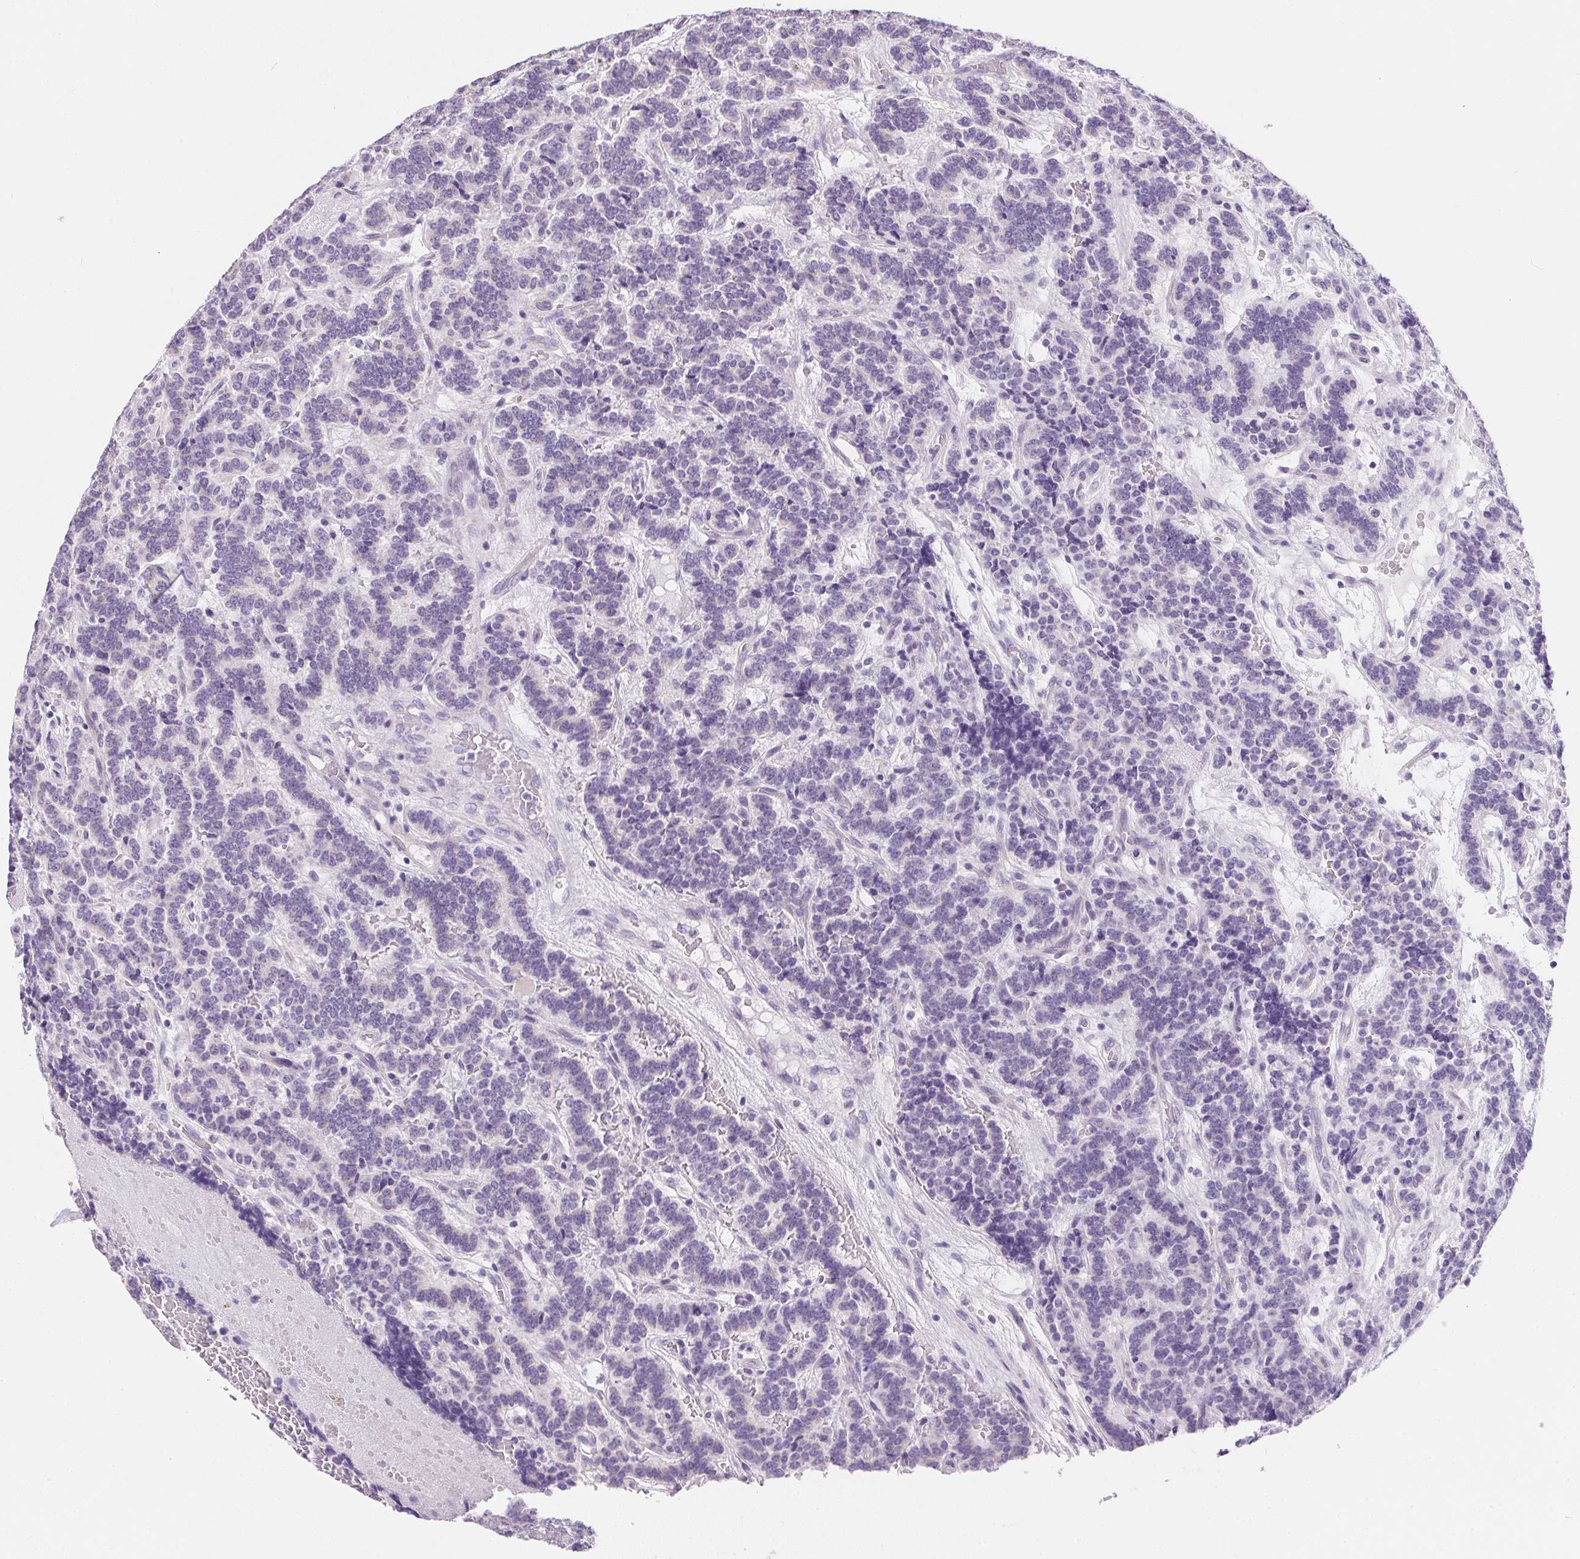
{"staining": {"intensity": "negative", "quantity": "none", "location": "none"}, "tissue": "carcinoid", "cell_type": "Tumor cells", "image_type": "cancer", "snomed": [{"axis": "morphology", "description": "Carcinoid, malignant, NOS"}, {"axis": "topography", "description": "Pancreas"}], "caption": "Tumor cells are negative for protein expression in human carcinoid.", "gene": "AQP5", "patient": {"sex": "male", "age": 36}}